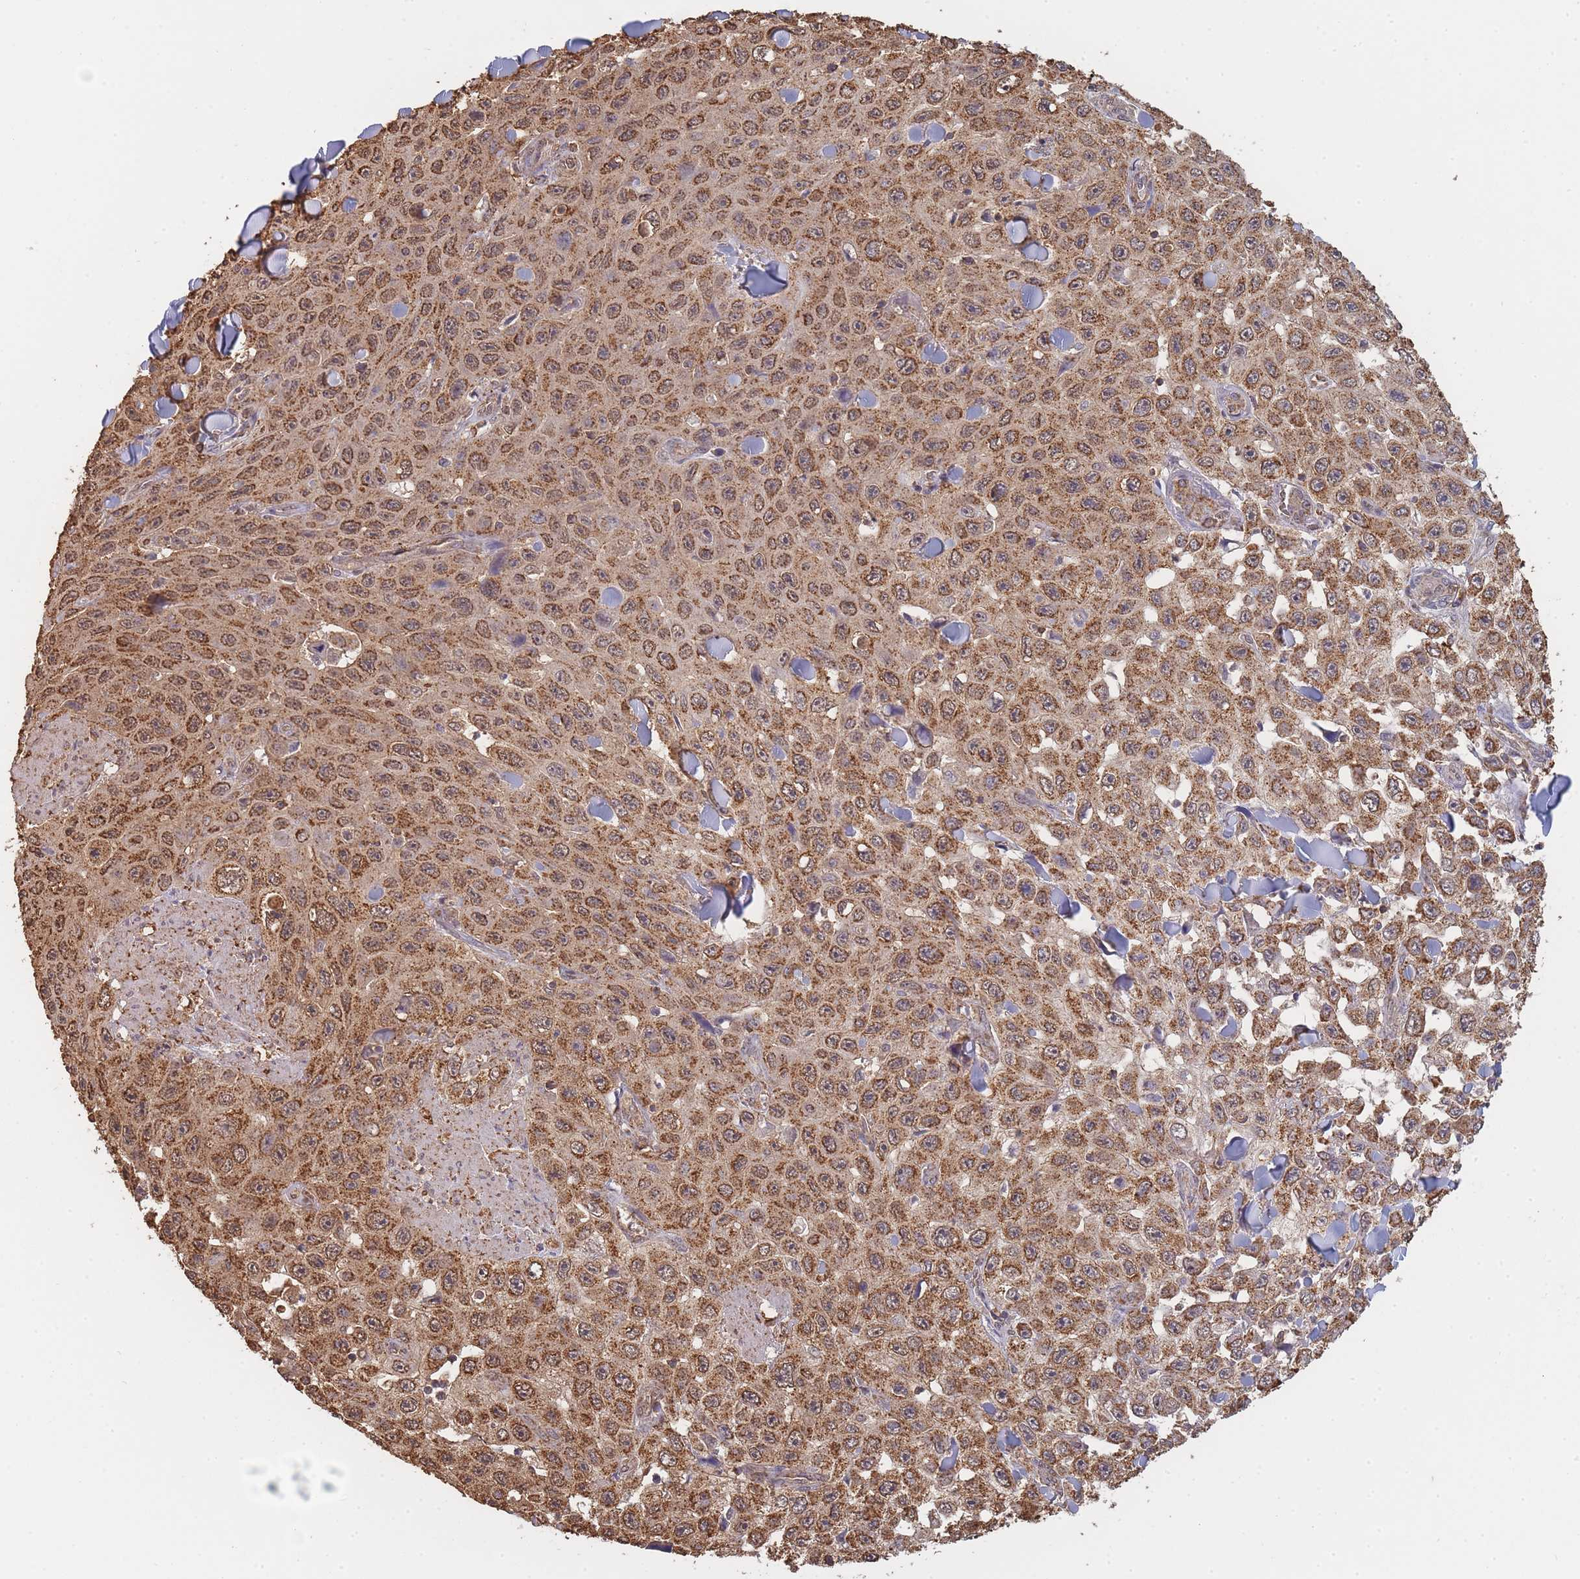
{"staining": {"intensity": "moderate", "quantity": ">75%", "location": "cytoplasmic/membranous,nuclear"}, "tissue": "skin cancer", "cell_type": "Tumor cells", "image_type": "cancer", "snomed": [{"axis": "morphology", "description": "Squamous cell carcinoma, NOS"}, {"axis": "topography", "description": "Skin"}], "caption": "This is a histology image of immunohistochemistry (IHC) staining of skin squamous cell carcinoma, which shows moderate staining in the cytoplasmic/membranous and nuclear of tumor cells.", "gene": "METRN", "patient": {"sex": "male", "age": 82}}